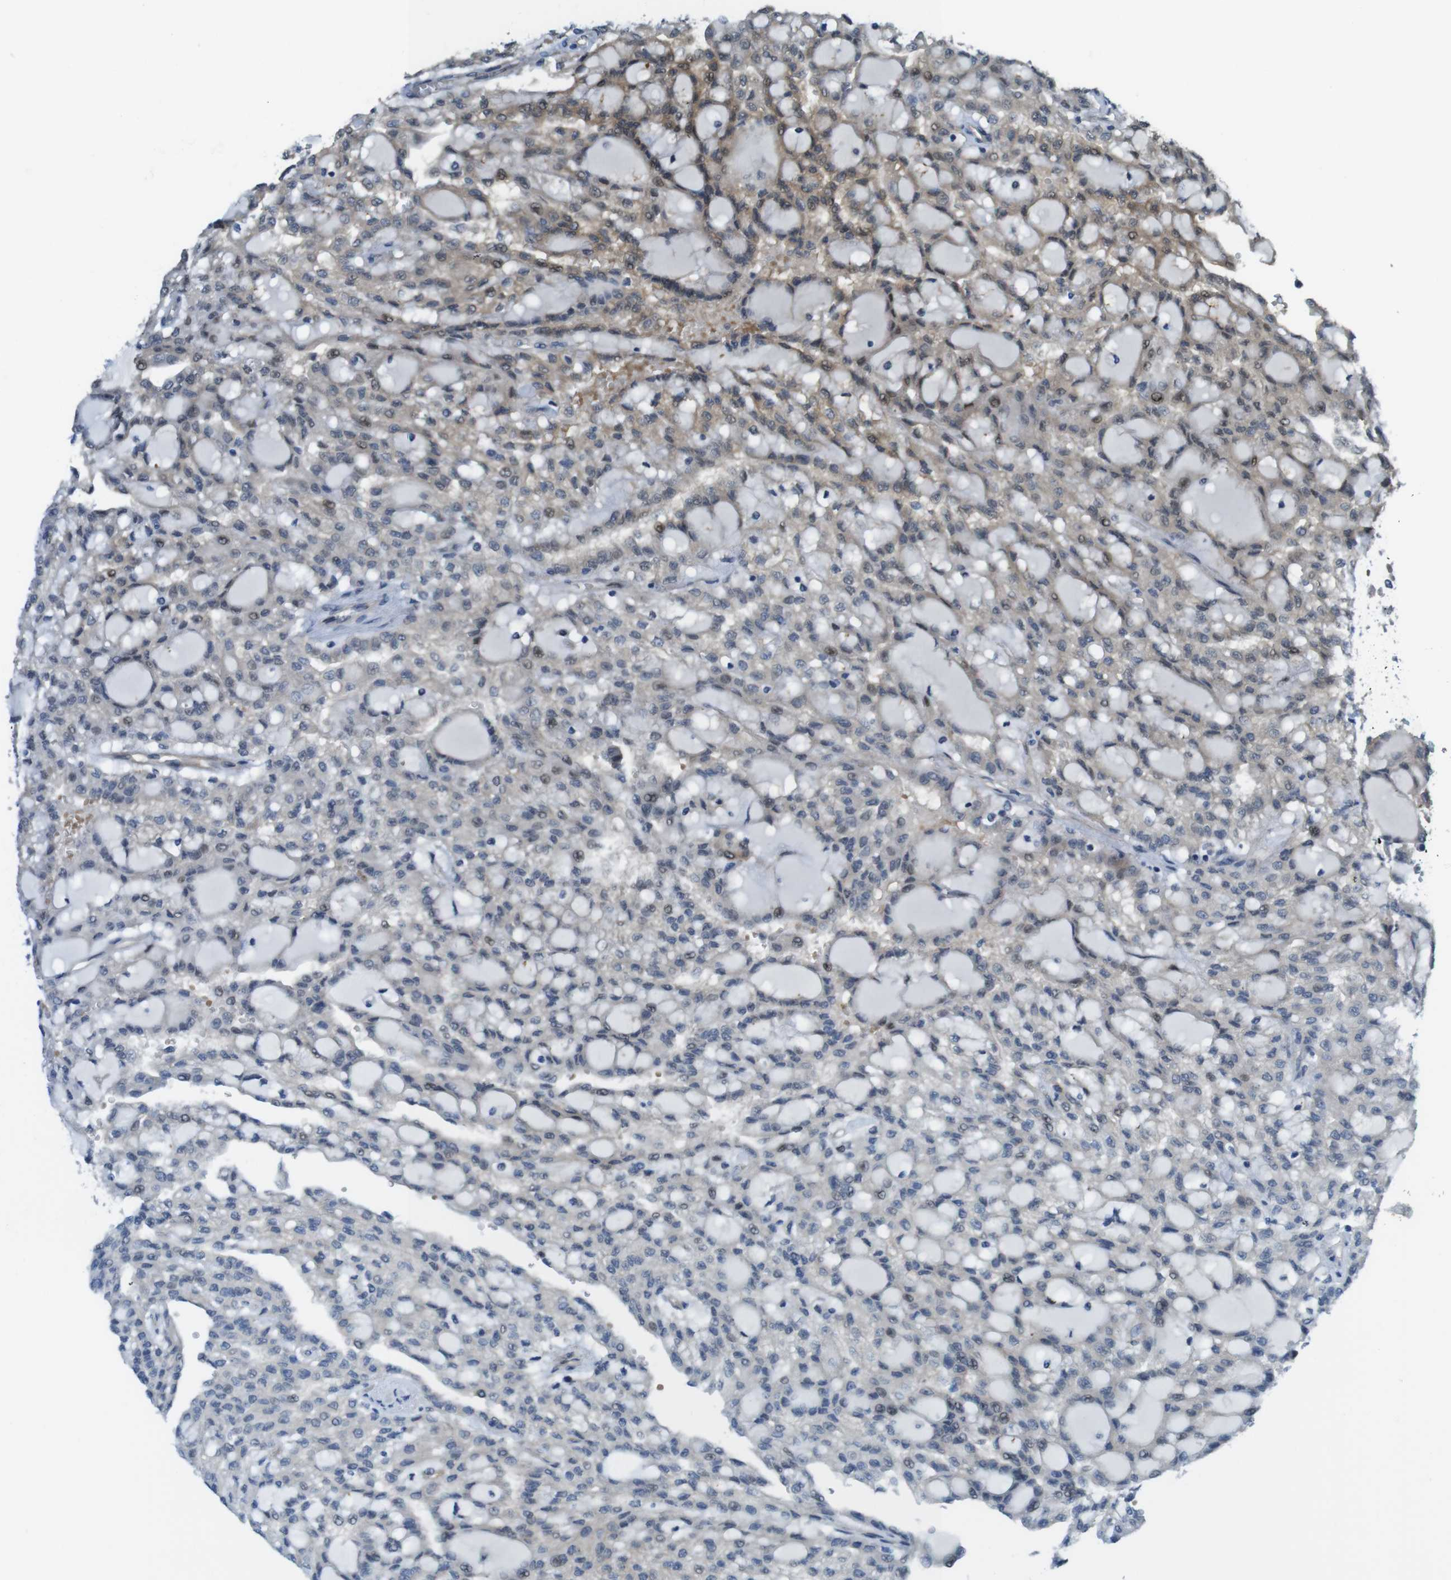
{"staining": {"intensity": "weak", "quantity": "25%-75%", "location": "cytoplasmic/membranous"}, "tissue": "renal cancer", "cell_type": "Tumor cells", "image_type": "cancer", "snomed": [{"axis": "morphology", "description": "Adenocarcinoma, NOS"}, {"axis": "topography", "description": "Kidney"}], "caption": "This micrograph reveals renal adenocarcinoma stained with immunohistochemistry to label a protein in brown. The cytoplasmic/membranous of tumor cells show weak positivity for the protein. Nuclei are counter-stained blue.", "gene": "ABHD15", "patient": {"sex": "male", "age": 63}}